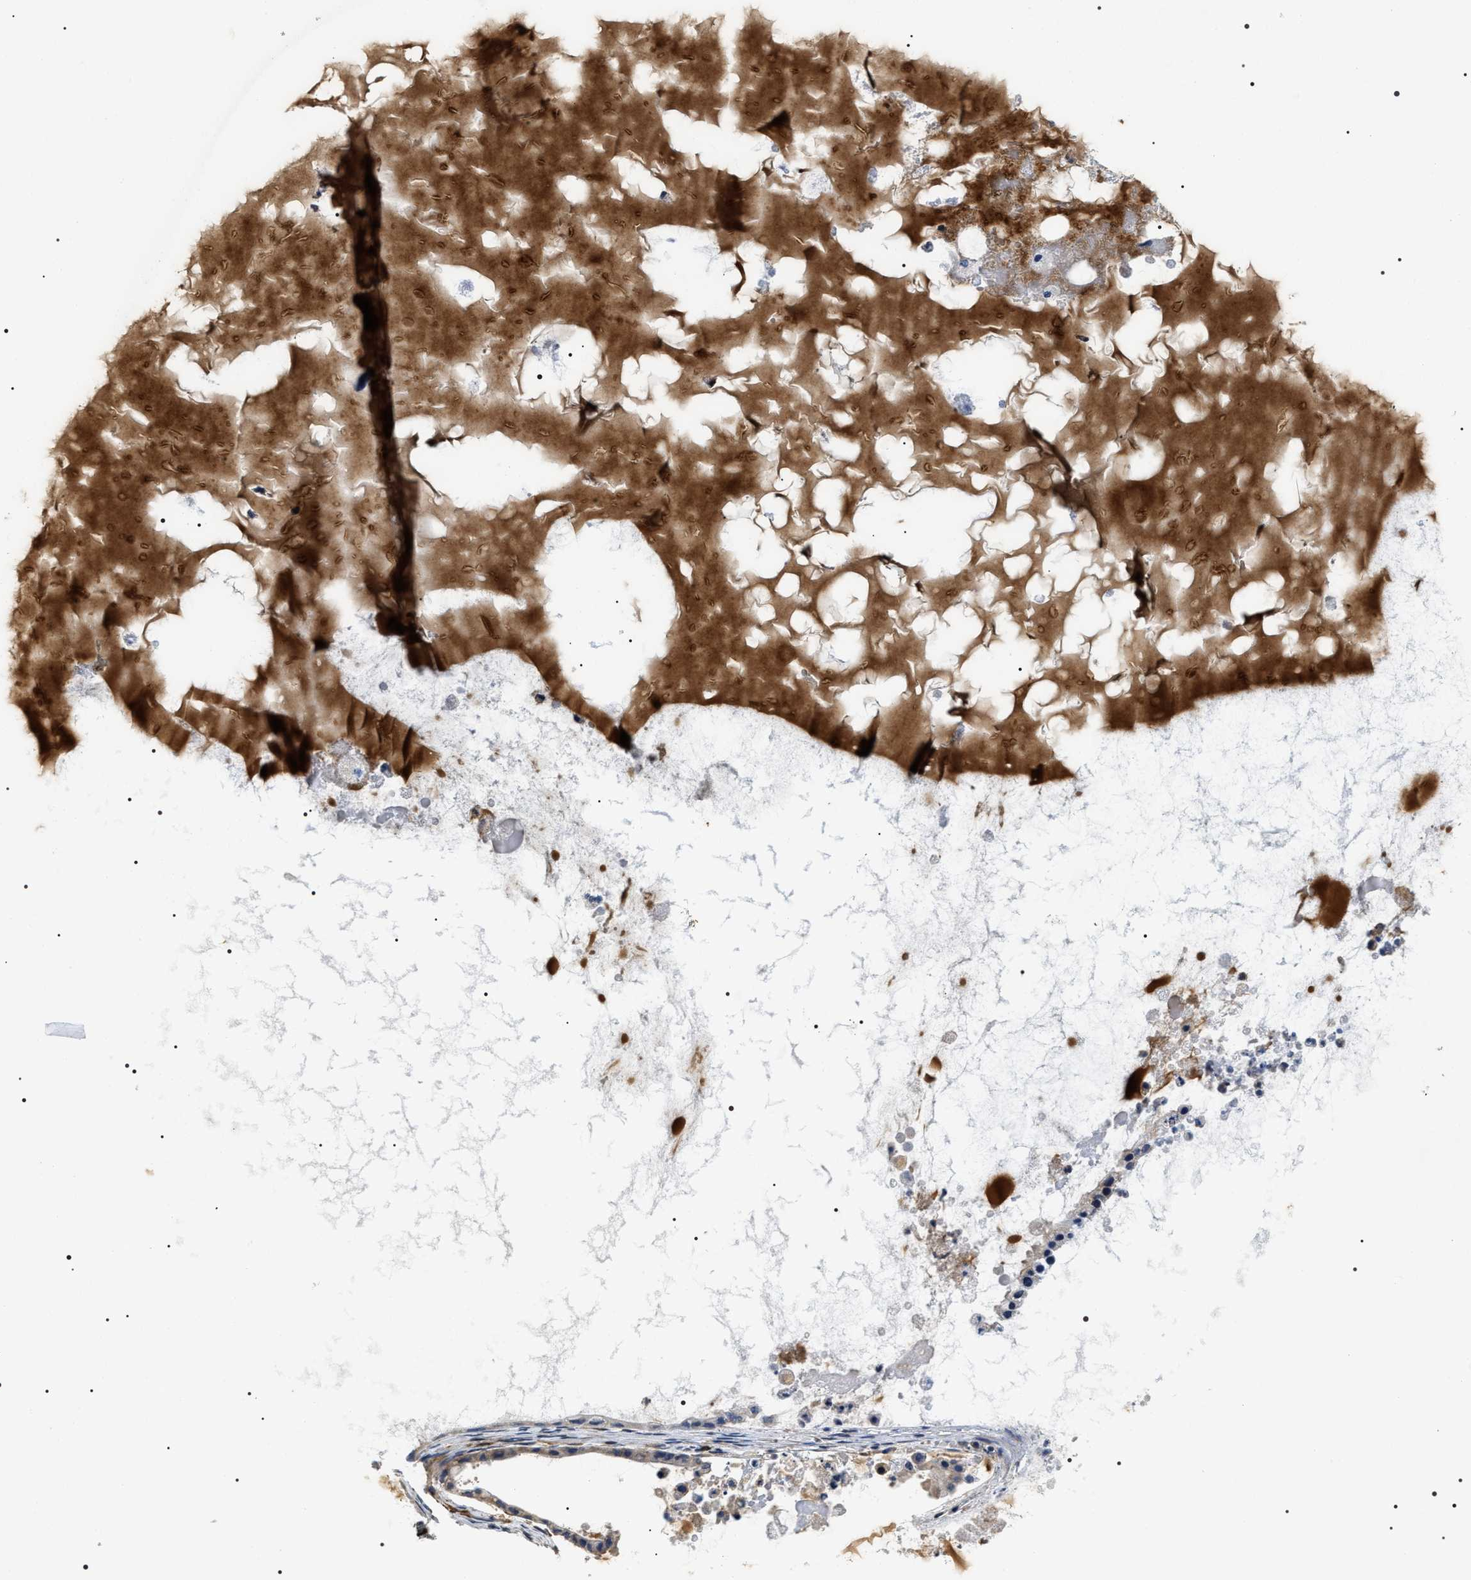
{"staining": {"intensity": "weak", "quantity": "<25%", "location": "cytoplasmic/membranous"}, "tissue": "ovarian cancer", "cell_type": "Tumor cells", "image_type": "cancer", "snomed": [{"axis": "morphology", "description": "Cystadenocarcinoma, mucinous, NOS"}, {"axis": "topography", "description": "Ovary"}], "caption": "A high-resolution histopathology image shows immunohistochemistry (IHC) staining of mucinous cystadenocarcinoma (ovarian), which reveals no significant expression in tumor cells. Brightfield microscopy of immunohistochemistry (IHC) stained with DAB (3,3'-diaminobenzidine) (brown) and hematoxylin (blue), captured at high magnification.", "gene": "ZC3HAV1L", "patient": {"sex": "female", "age": 80}}